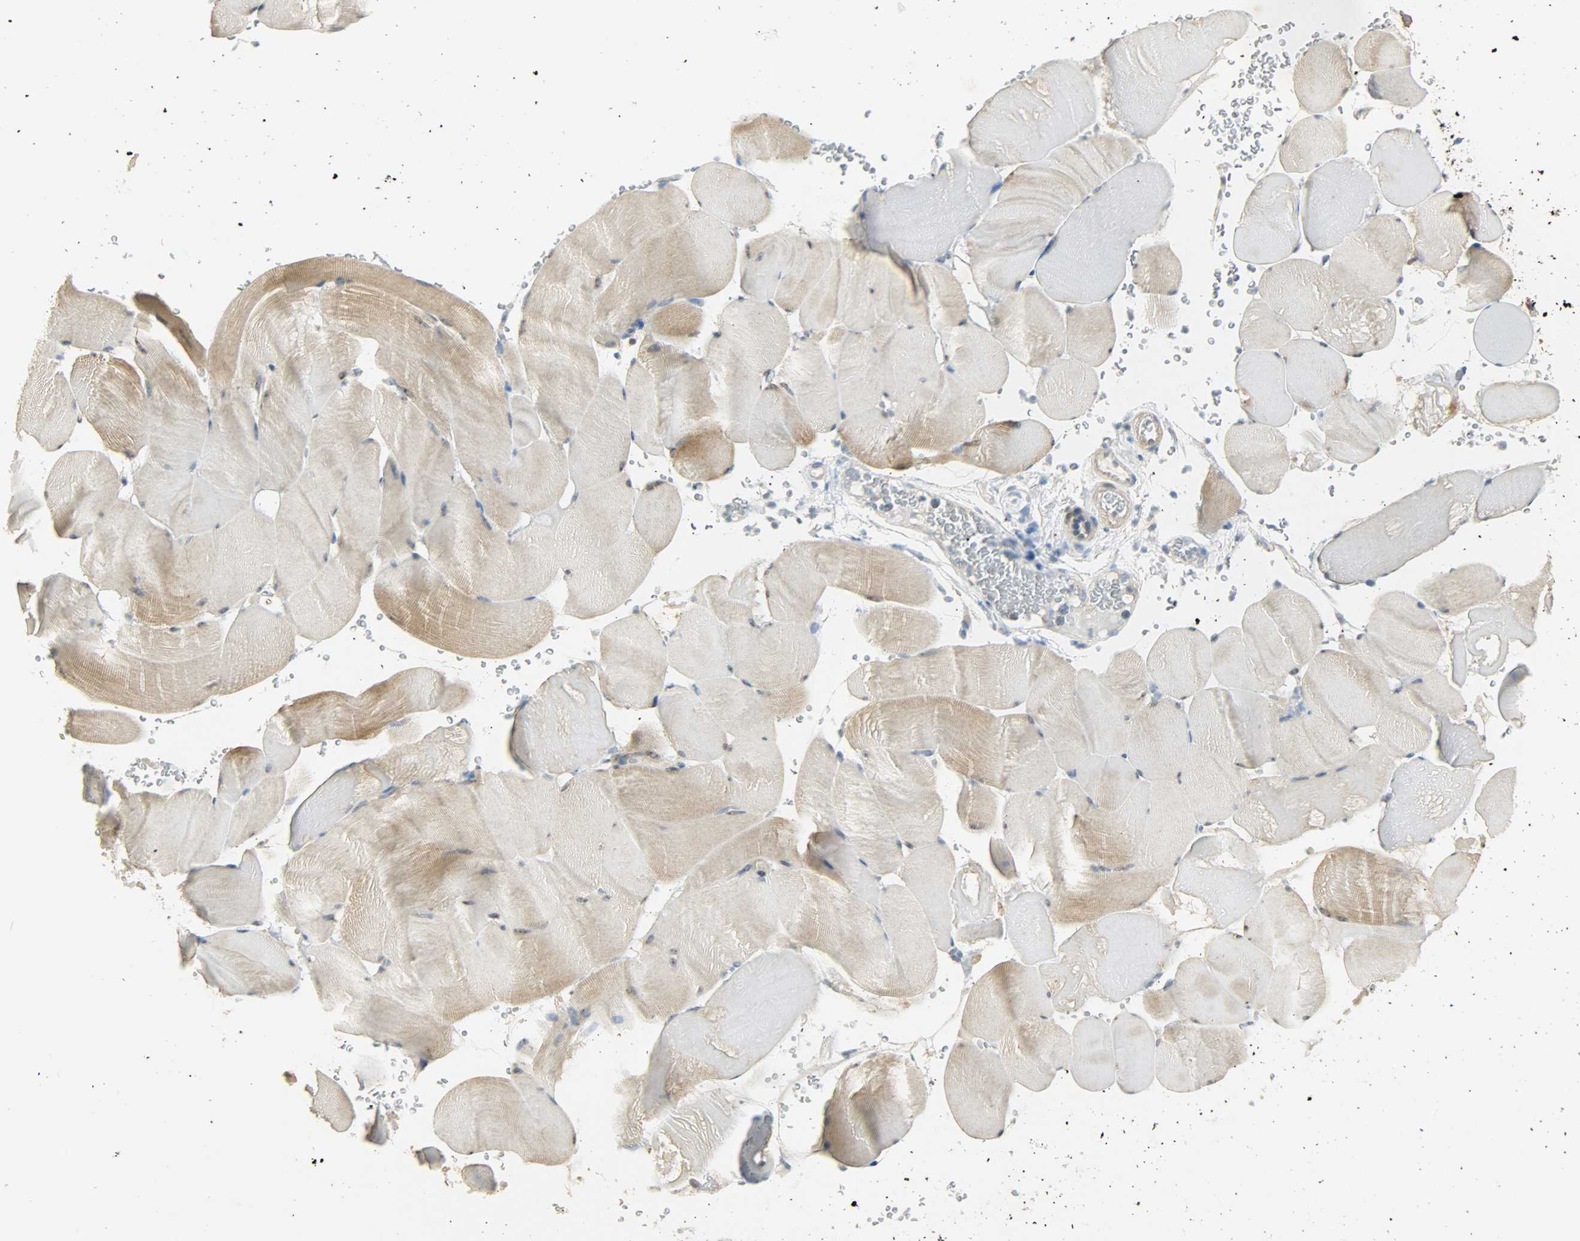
{"staining": {"intensity": "moderate", "quantity": ">75%", "location": "cytoplasmic/membranous"}, "tissue": "skeletal muscle", "cell_type": "Myocytes", "image_type": "normal", "snomed": [{"axis": "morphology", "description": "Normal tissue, NOS"}, {"axis": "topography", "description": "Skeletal muscle"}], "caption": "Protein expression analysis of benign human skeletal muscle reveals moderate cytoplasmic/membranous expression in about >75% of myocytes. The staining was performed using DAB (3,3'-diaminobenzidine) to visualize the protein expression in brown, while the nuclei were stained in blue with hematoxylin (Magnification: 20x).", "gene": "USP13", "patient": {"sex": "male", "age": 62}}